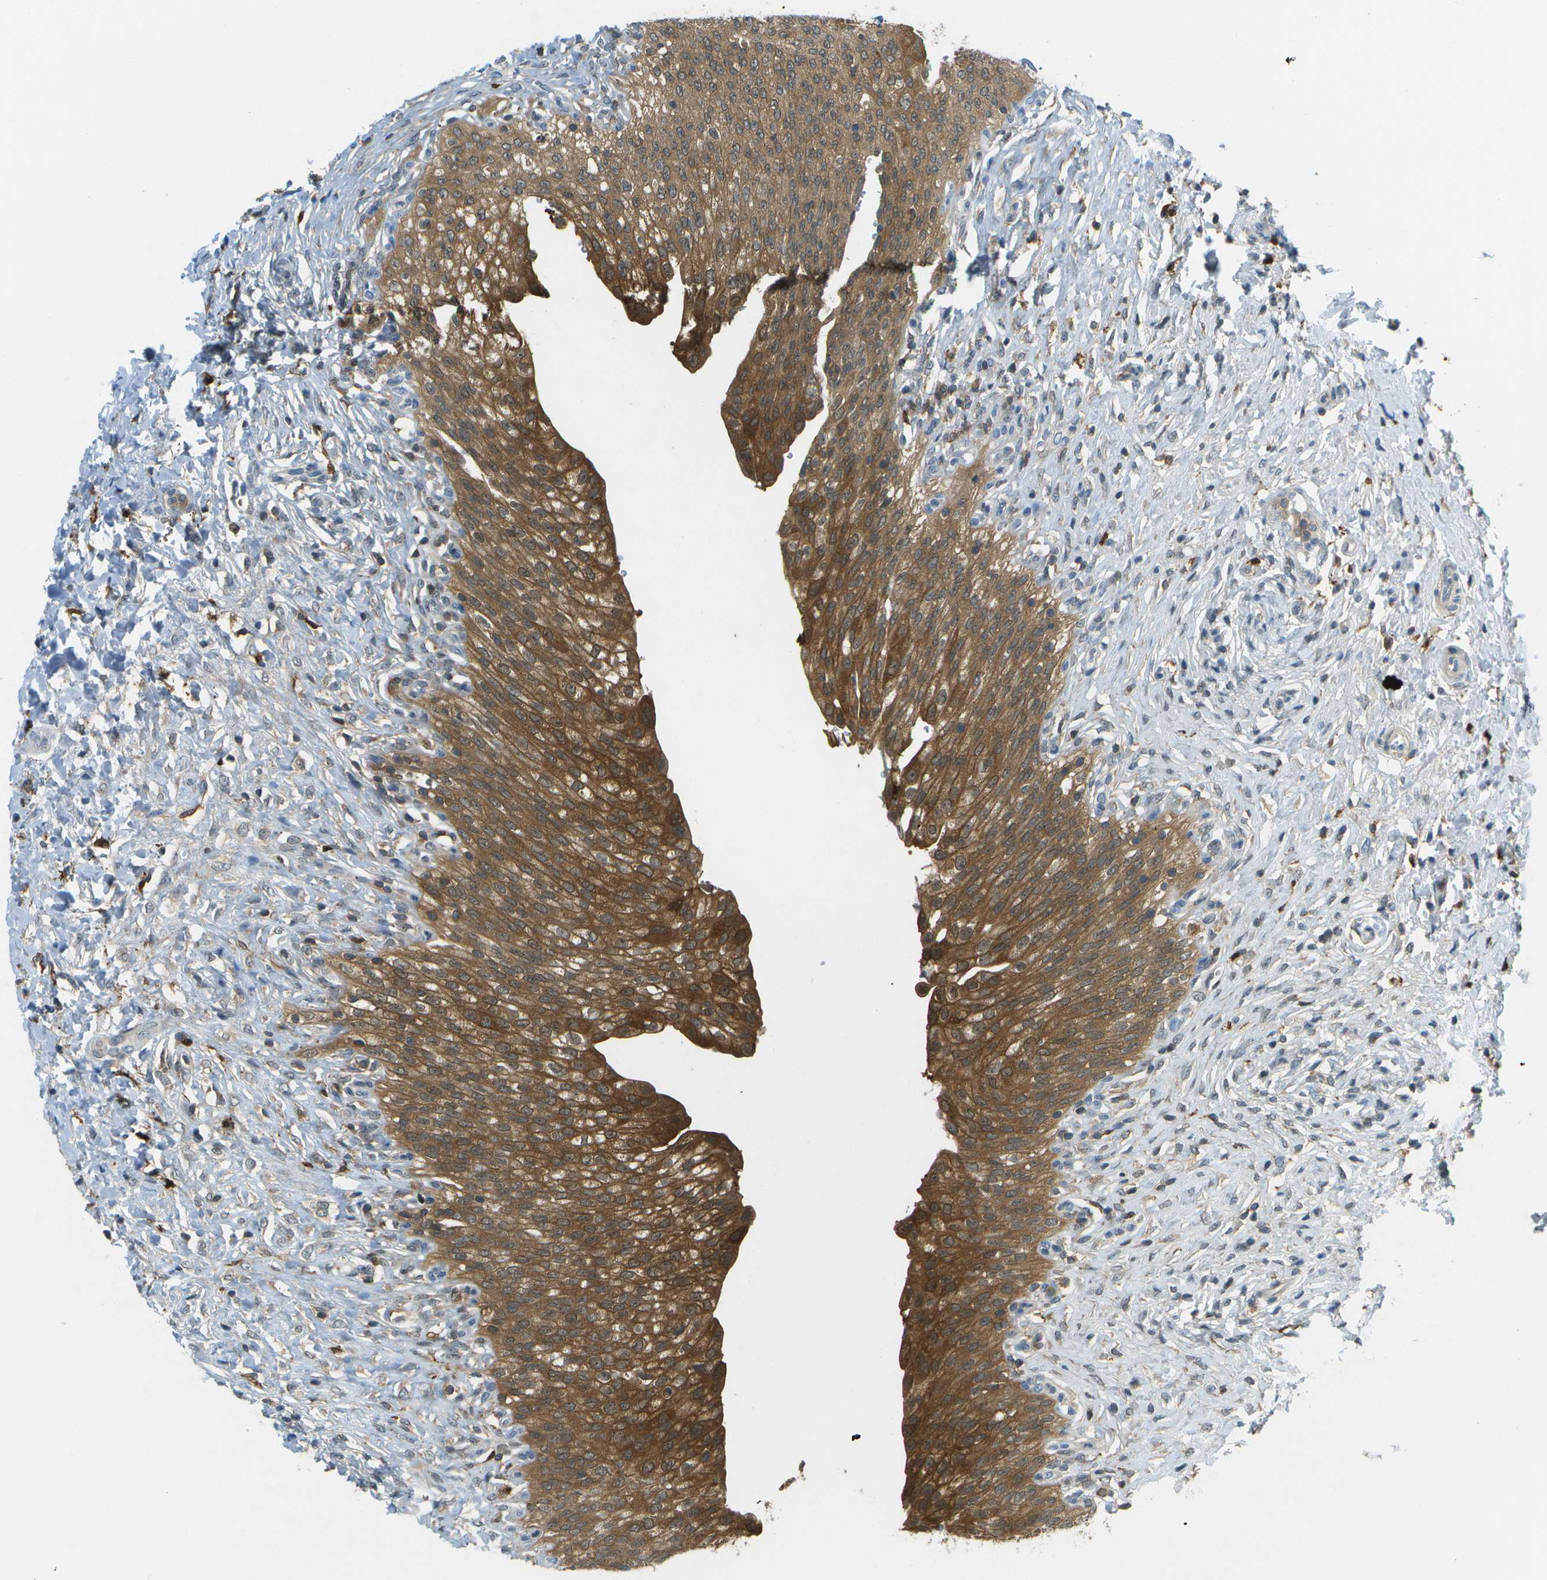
{"staining": {"intensity": "strong", "quantity": ">75%", "location": "cytoplasmic/membranous"}, "tissue": "urinary bladder", "cell_type": "Urothelial cells", "image_type": "normal", "snomed": [{"axis": "morphology", "description": "Urothelial carcinoma, High grade"}, {"axis": "topography", "description": "Urinary bladder"}], "caption": "Immunohistochemical staining of normal human urinary bladder shows strong cytoplasmic/membranous protein positivity in about >75% of urothelial cells. Using DAB (3,3'-diaminobenzidine) (brown) and hematoxylin (blue) stains, captured at high magnification using brightfield microscopy.", "gene": "CDH23", "patient": {"sex": "male", "age": 46}}